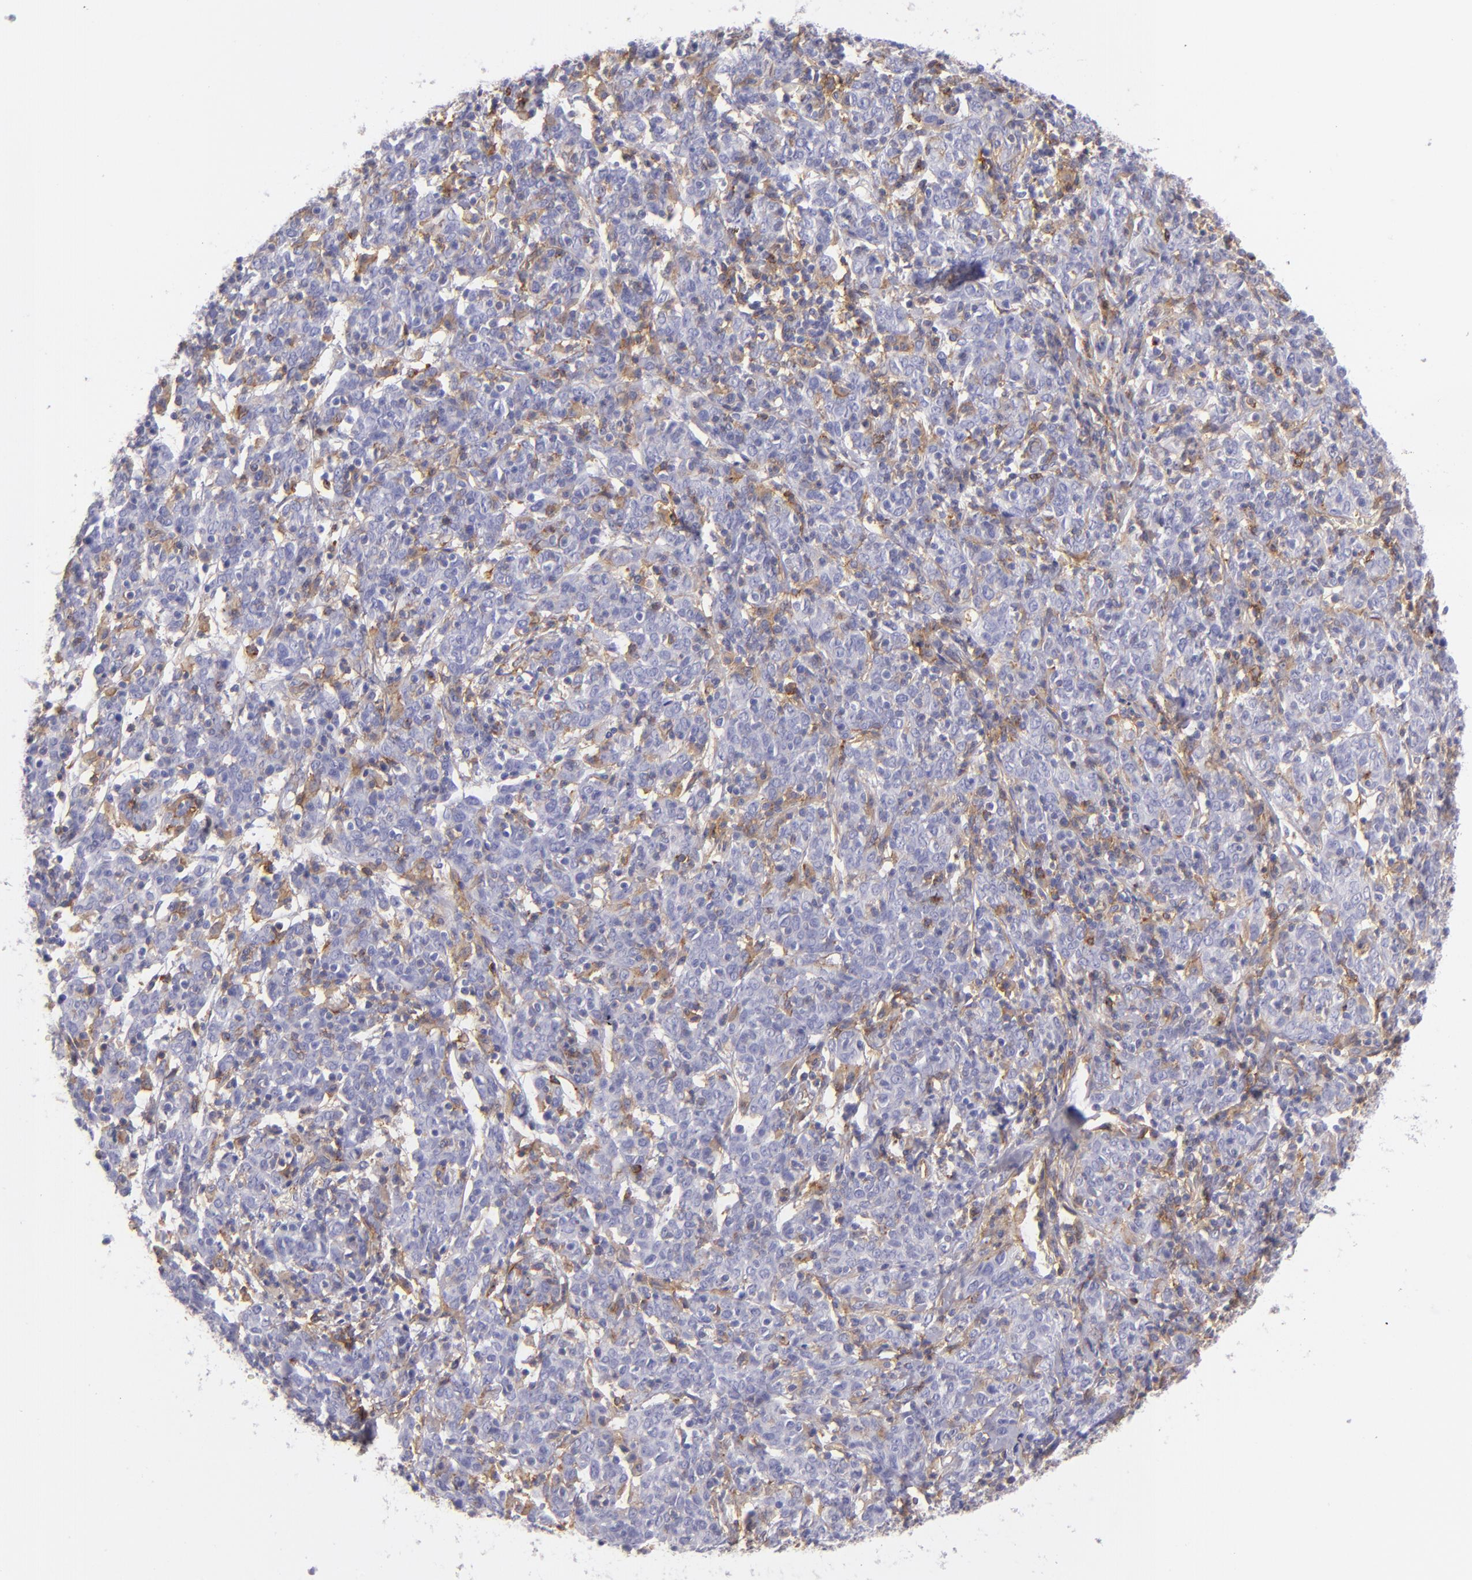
{"staining": {"intensity": "negative", "quantity": "none", "location": "none"}, "tissue": "cervical cancer", "cell_type": "Tumor cells", "image_type": "cancer", "snomed": [{"axis": "morphology", "description": "Normal tissue, NOS"}, {"axis": "morphology", "description": "Squamous cell carcinoma, NOS"}, {"axis": "topography", "description": "Cervix"}], "caption": "Immunohistochemistry of human cervical cancer shows no expression in tumor cells.", "gene": "ENTPD1", "patient": {"sex": "female", "age": 67}}